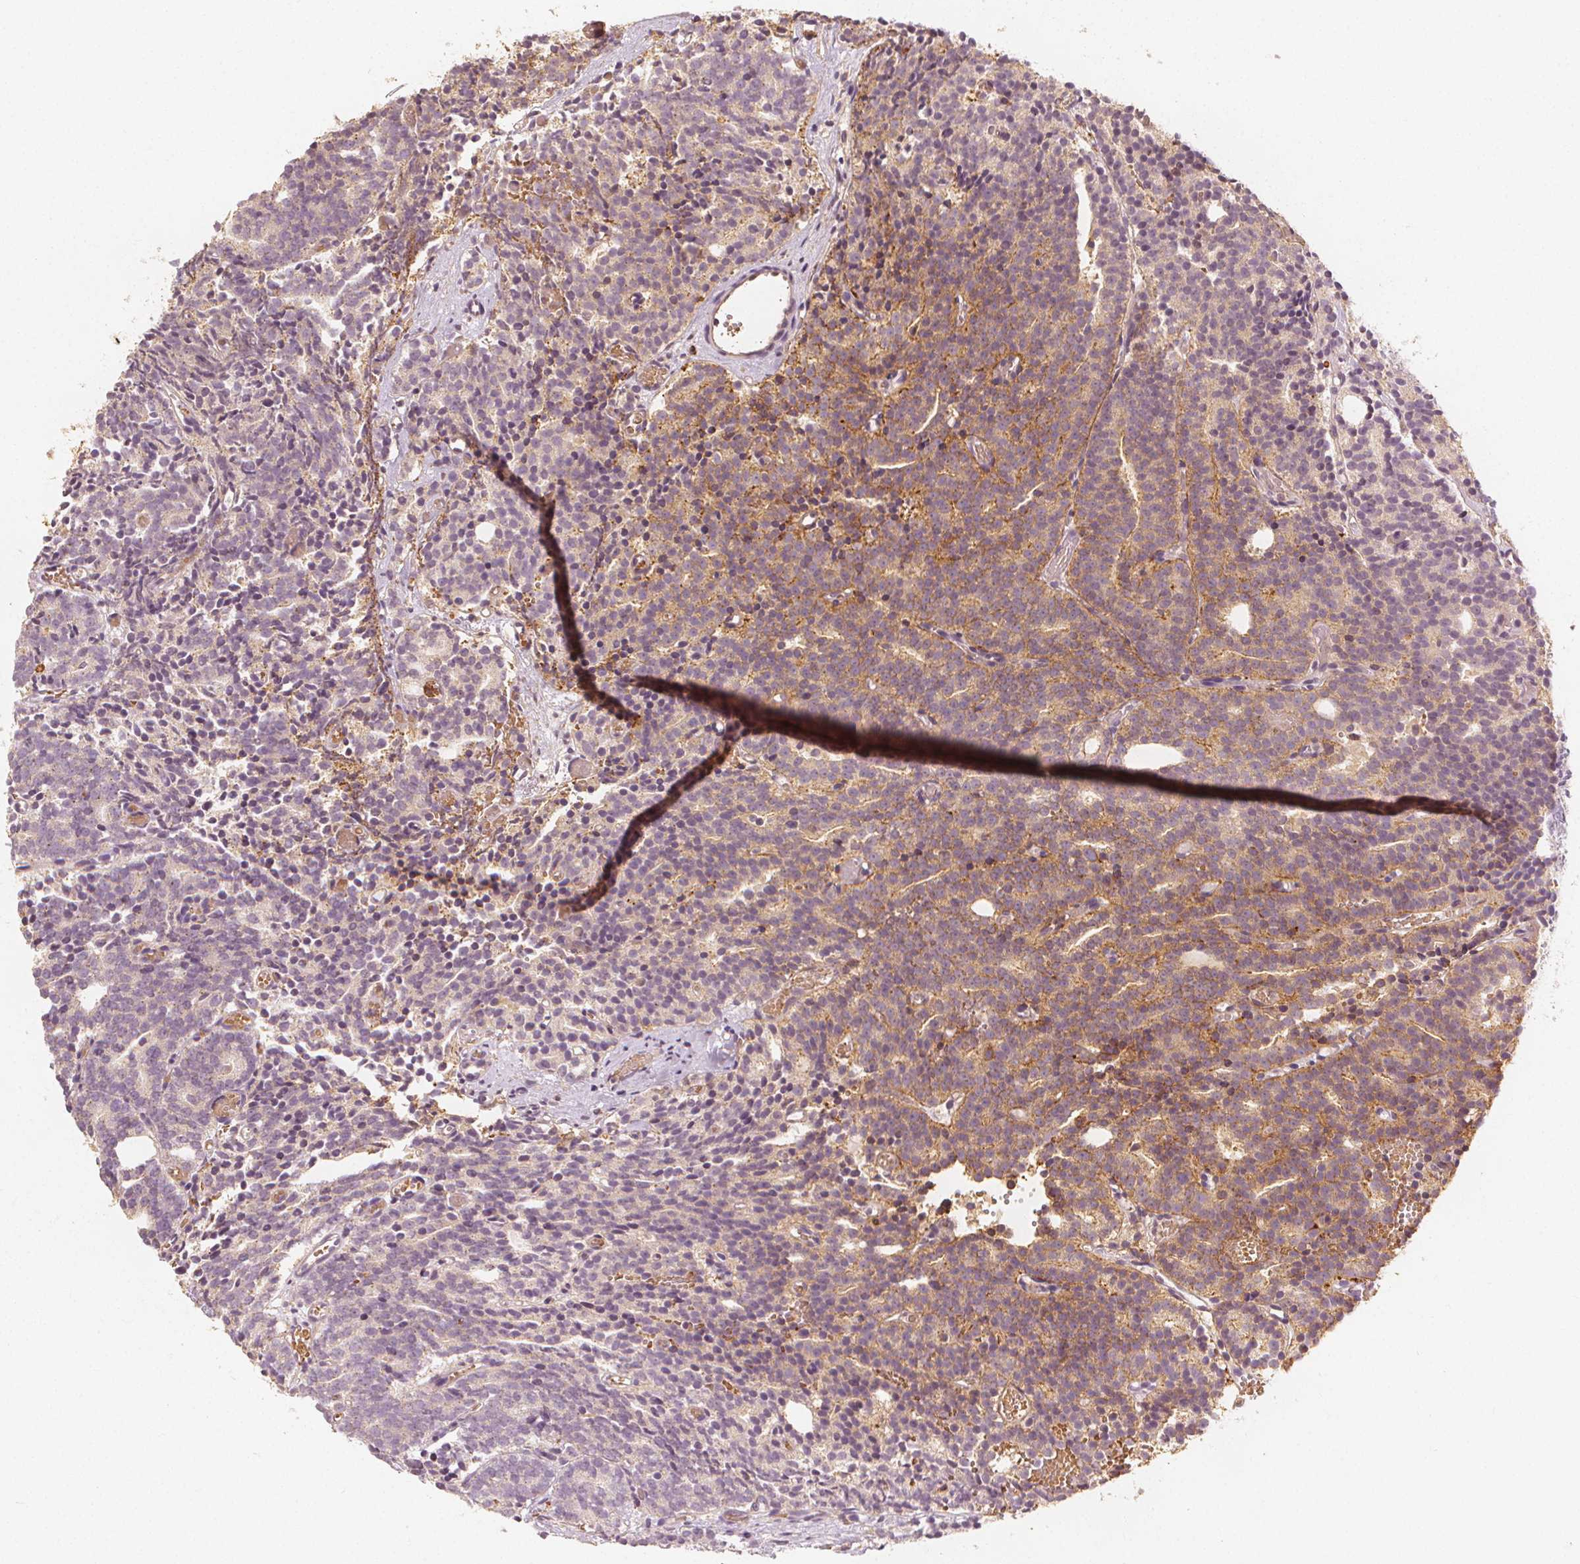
{"staining": {"intensity": "weak", "quantity": "<25%", "location": "cytoplasmic/membranous"}, "tissue": "prostate cancer", "cell_type": "Tumor cells", "image_type": "cancer", "snomed": [{"axis": "morphology", "description": "Adenocarcinoma, High grade"}, {"axis": "topography", "description": "Prostate"}], "caption": "Immunohistochemistry (IHC) image of adenocarcinoma (high-grade) (prostate) stained for a protein (brown), which exhibits no positivity in tumor cells. (IHC, brightfield microscopy, high magnification).", "gene": "ARHGAP26", "patient": {"sex": "male", "age": 53}}